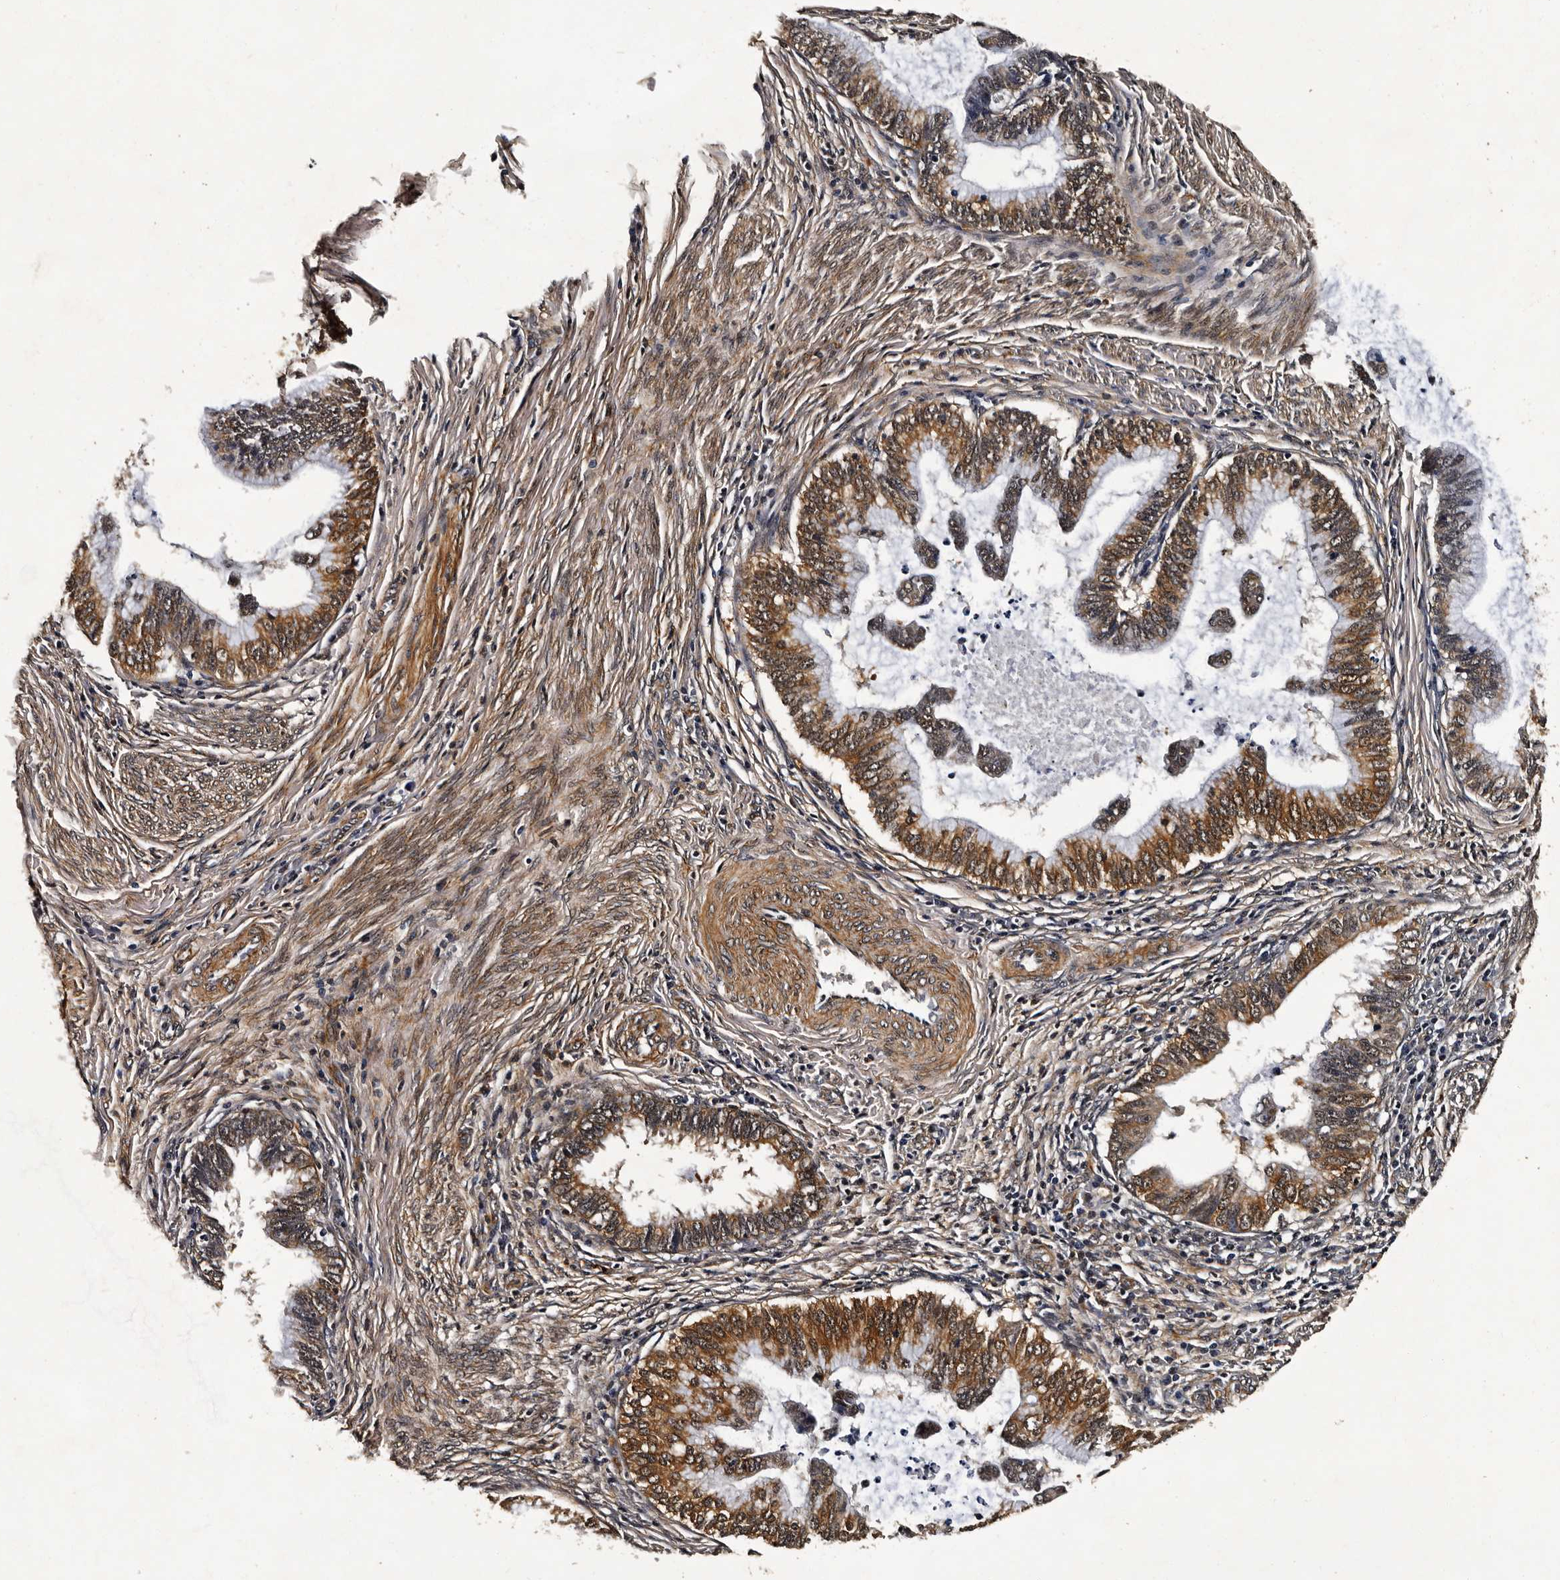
{"staining": {"intensity": "moderate", "quantity": ">75%", "location": "cytoplasmic/membranous,nuclear"}, "tissue": "cervical cancer", "cell_type": "Tumor cells", "image_type": "cancer", "snomed": [{"axis": "morphology", "description": "Adenocarcinoma, NOS"}, {"axis": "topography", "description": "Cervix"}], "caption": "Immunohistochemistry (IHC) micrograph of neoplastic tissue: human cervical cancer stained using immunohistochemistry (IHC) displays medium levels of moderate protein expression localized specifically in the cytoplasmic/membranous and nuclear of tumor cells, appearing as a cytoplasmic/membranous and nuclear brown color.", "gene": "CPNE3", "patient": {"sex": "female", "age": 36}}